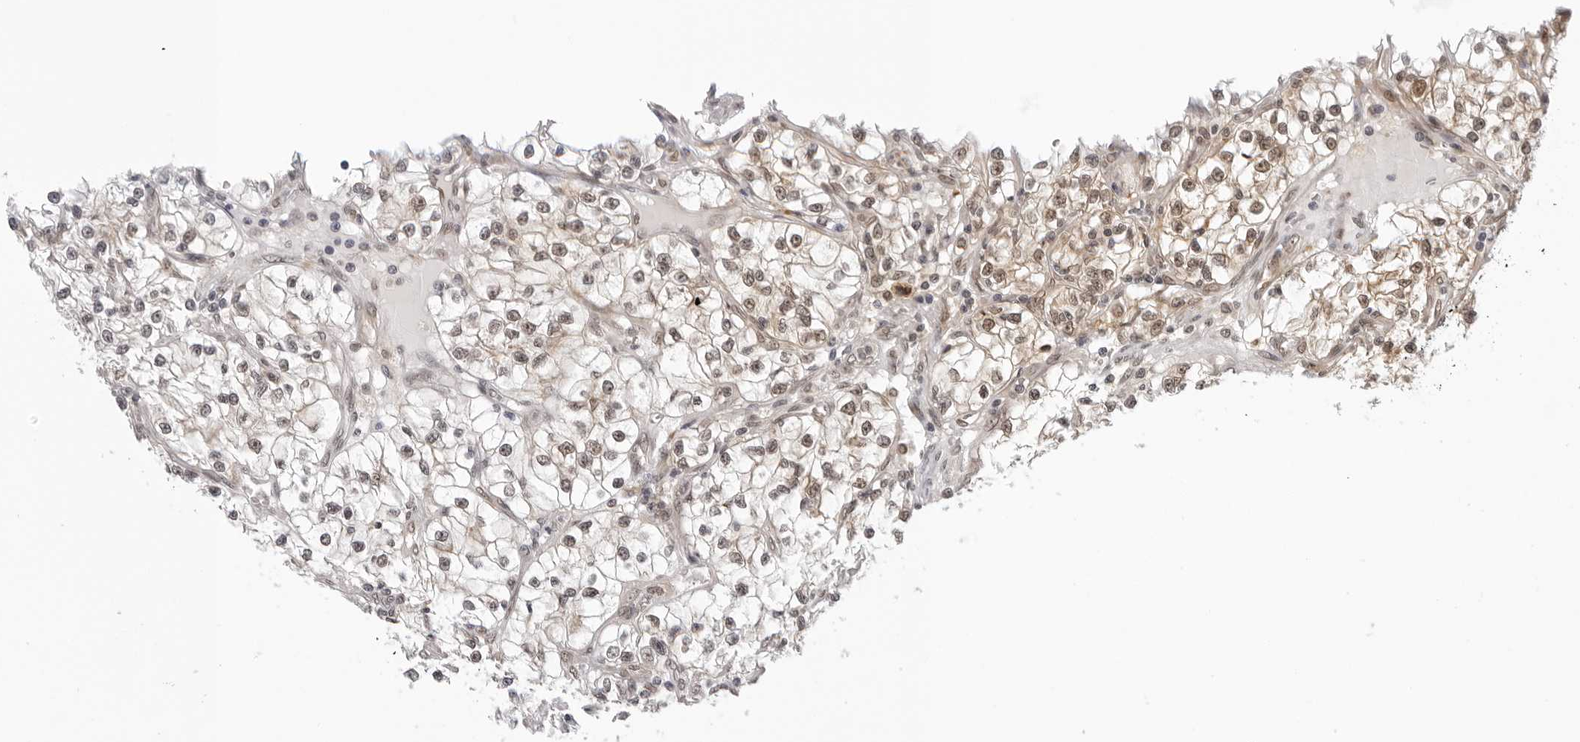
{"staining": {"intensity": "moderate", "quantity": "<25%", "location": "nuclear"}, "tissue": "renal cancer", "cell_type": "Tumor cells", "image_type": "cancer", "snomed": [{"axis": "morphology", "description": "Adenocarcinoma, NOS"}, {"axis": "topography", "description": "Kidney"}], "caption": "The photomicrograph demonstrates immunohistochemical staining of renal adenocarcinoma. There is moderate nuclear positivity is present in about <25% of tumor cells.", "gene": "WDR77", "patient": {"sex": "female", "age": 57}}